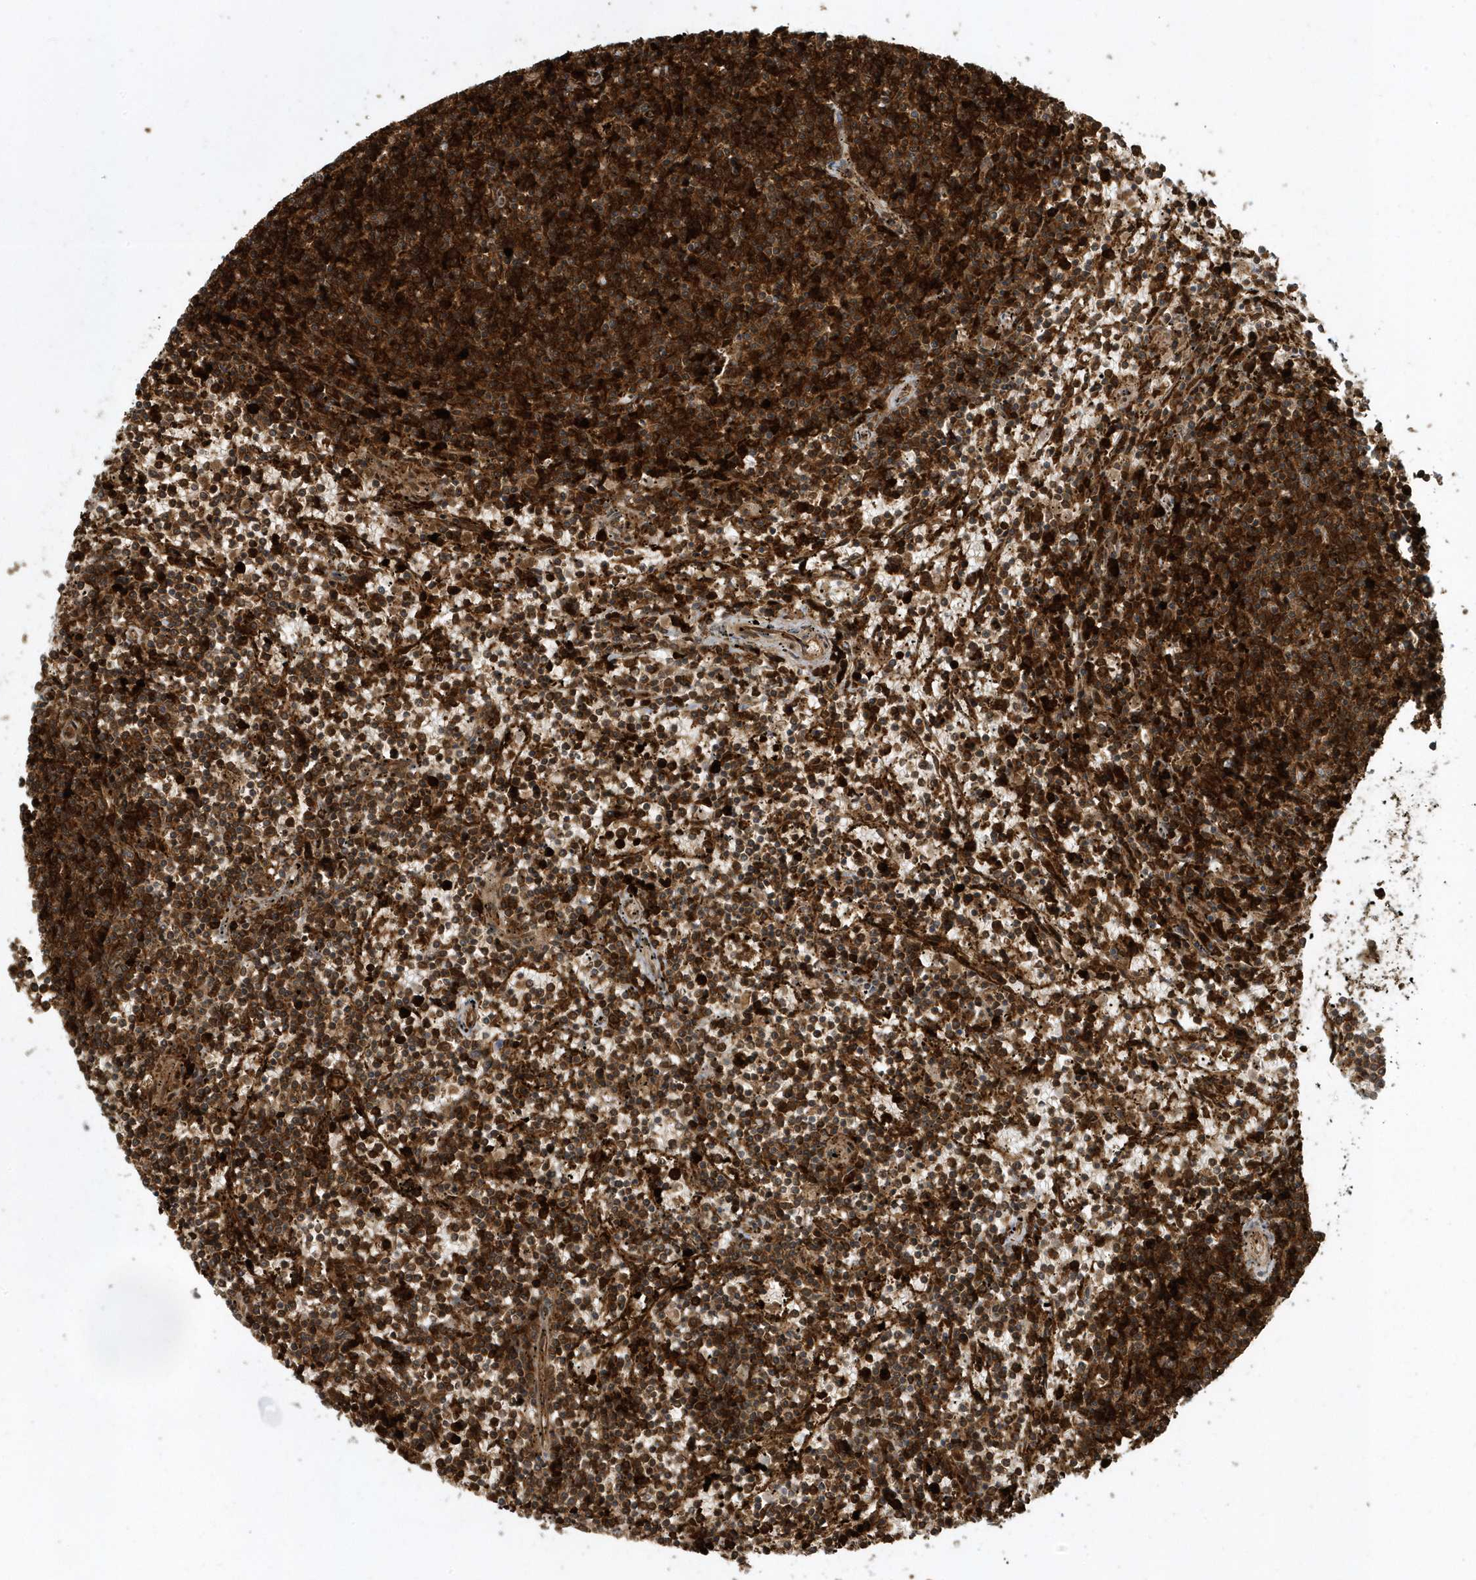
{"staining": {"intensity": "strong", "quantity": ">75%", "location": "cytoplasmic/membranous"}, "tissue": "lymphoma", "cell_type": "Tumor cells", "image_type": "cancer", "snomed": [{"axis": "morphology", "description": "Malignant lymphoma, non-Hodgkin's type, Low grade"}, {"axis": "topography", "description": "Spleen"}], "caption": "Strong cytoplasmic/membranous expression for a protein is present in about >75% of tumor cells of lymphoma using immunohistochemistry.", "gene": "CLCN6", "patient": {"sex": "female", "age": 50}}